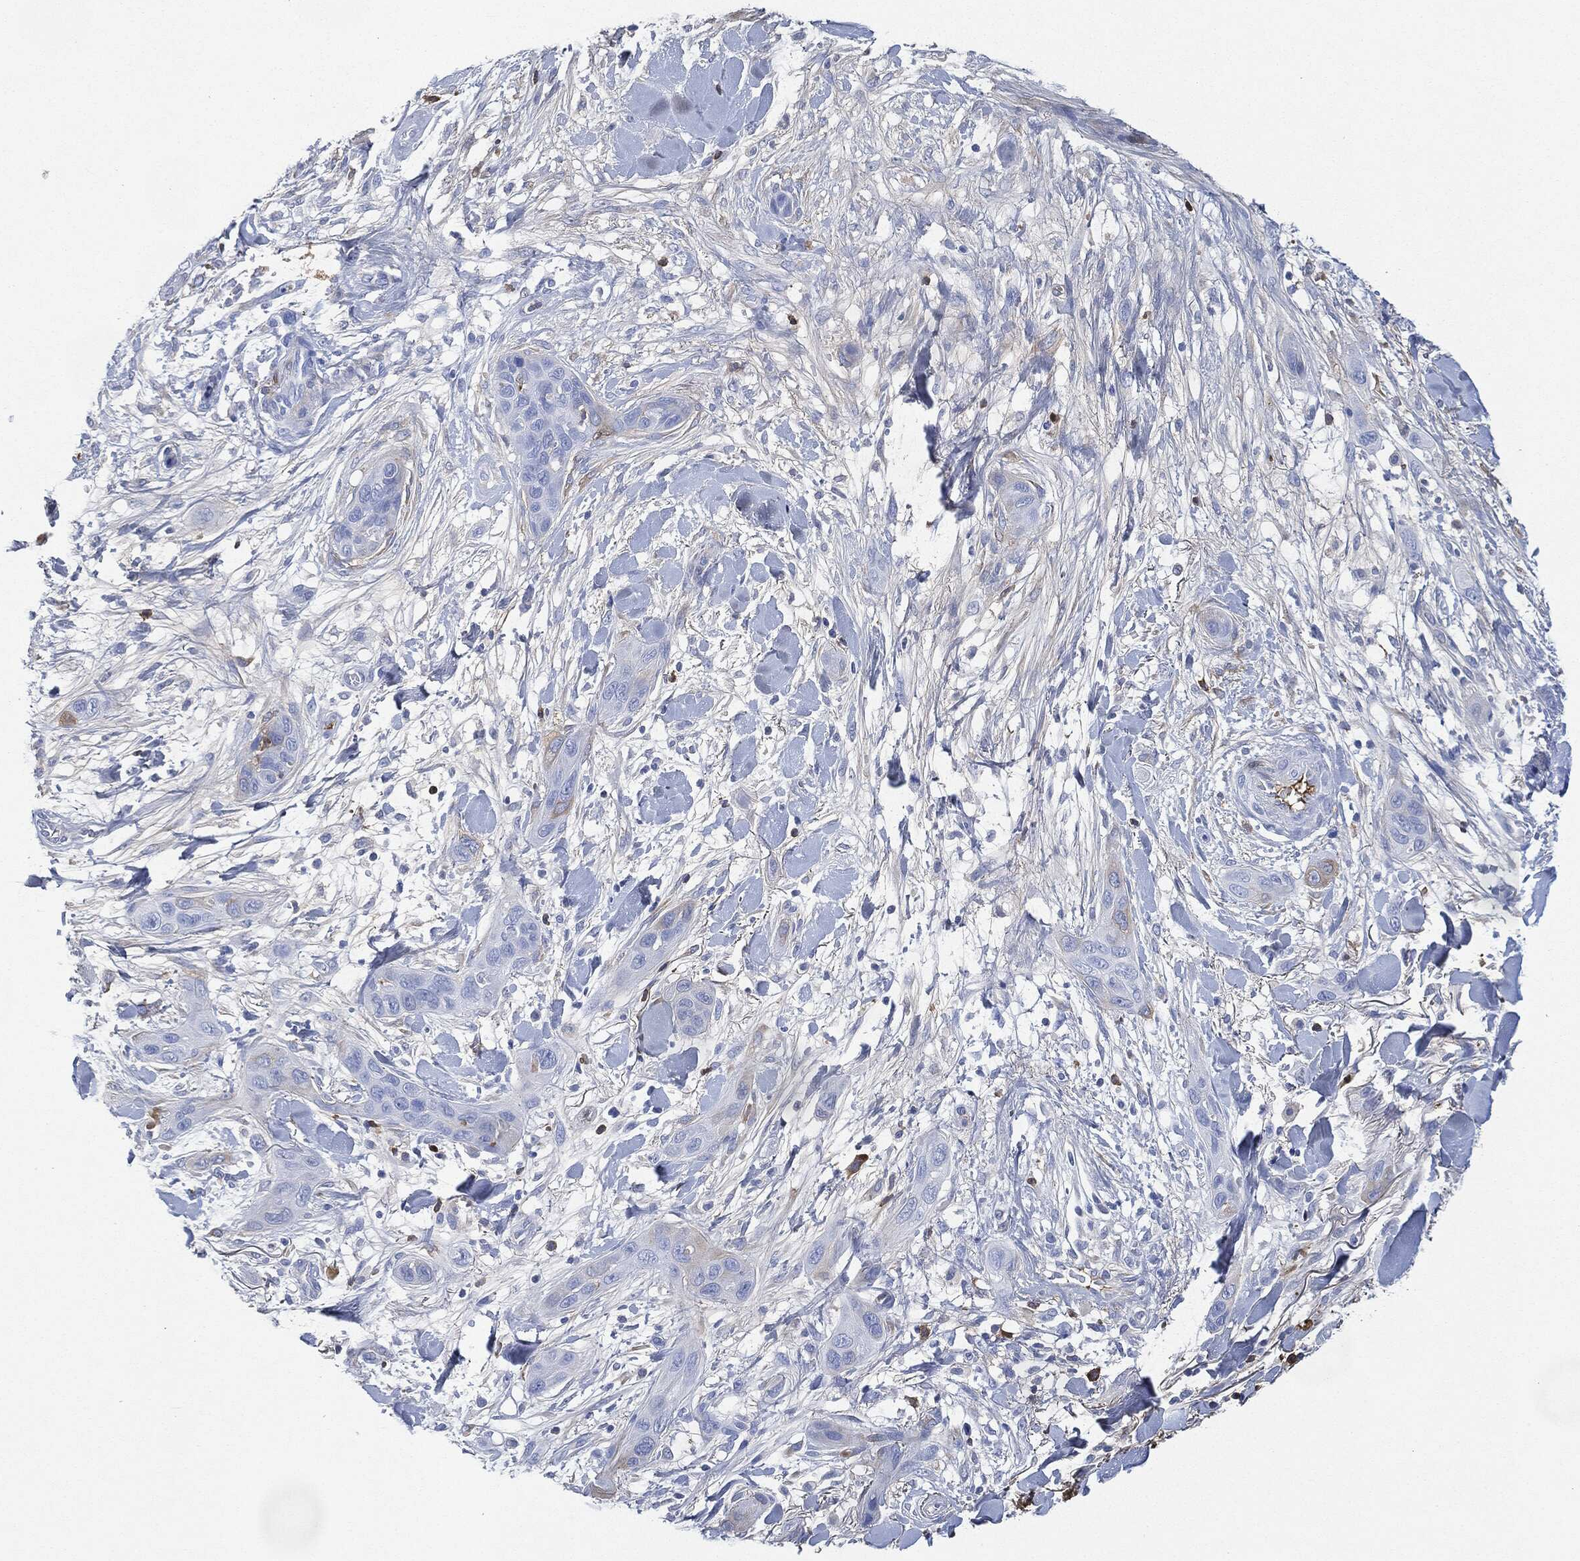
{"staining": {"intensity": "negative", "quantity": "none", "location": "none"}, "tissue": "skin cancer", "cell_type": "Tumor cells", "image_type": "cancer", "snomed": [{"axis": "morphology", "description": "Squamous cell carcinoma, NOS"}, {"axis": "topography", "description": "Skin"}], "caption": "DAB (3,3'-diaminobenzidine) immunohistochemical staining of squamous cell carcinoma (skin) reveals no significant positivity in tumor cells.", "gene": "IGLV6-57", "patient": {"sex": "male", "age": 78}}